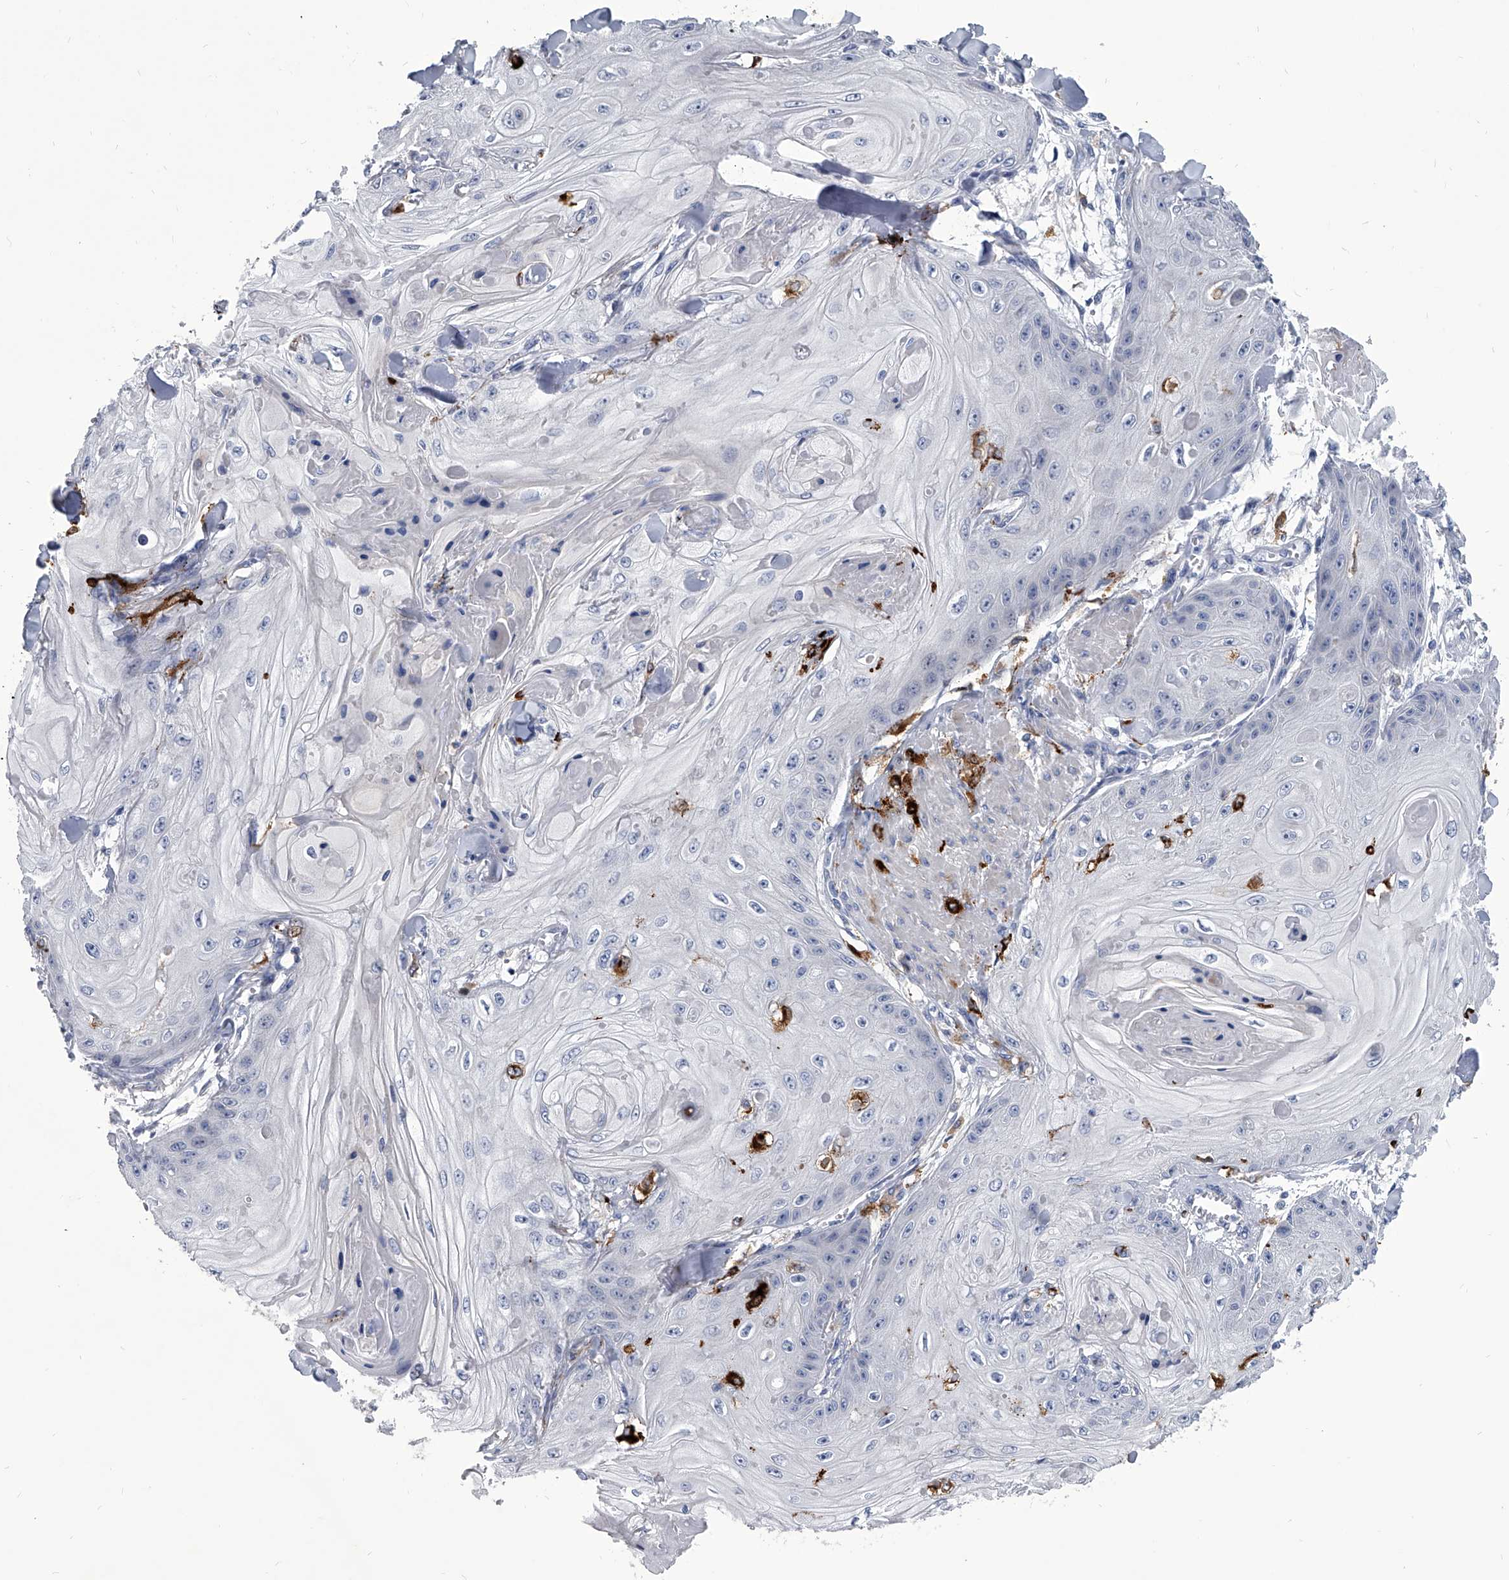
{"staining": {"intensity": "negative", "quantity": "none", "location": "none"}, "tissue": "skin cancer", "cell_type": "Tumor cells", "image_type": "cancer", "snomed": [{"axis": "morphology", "description": "Squamous cell carcinoma, NOS"}, {"axis": "topography", "description": "Skin"}], "caption": "IHC of human squamous cell carcinoma (skin) exhibits no positivity in tumor cells. Nuclei are stained in blue.", "gene": "SPP1", "patient": {"sex": "male", "age": 74}}